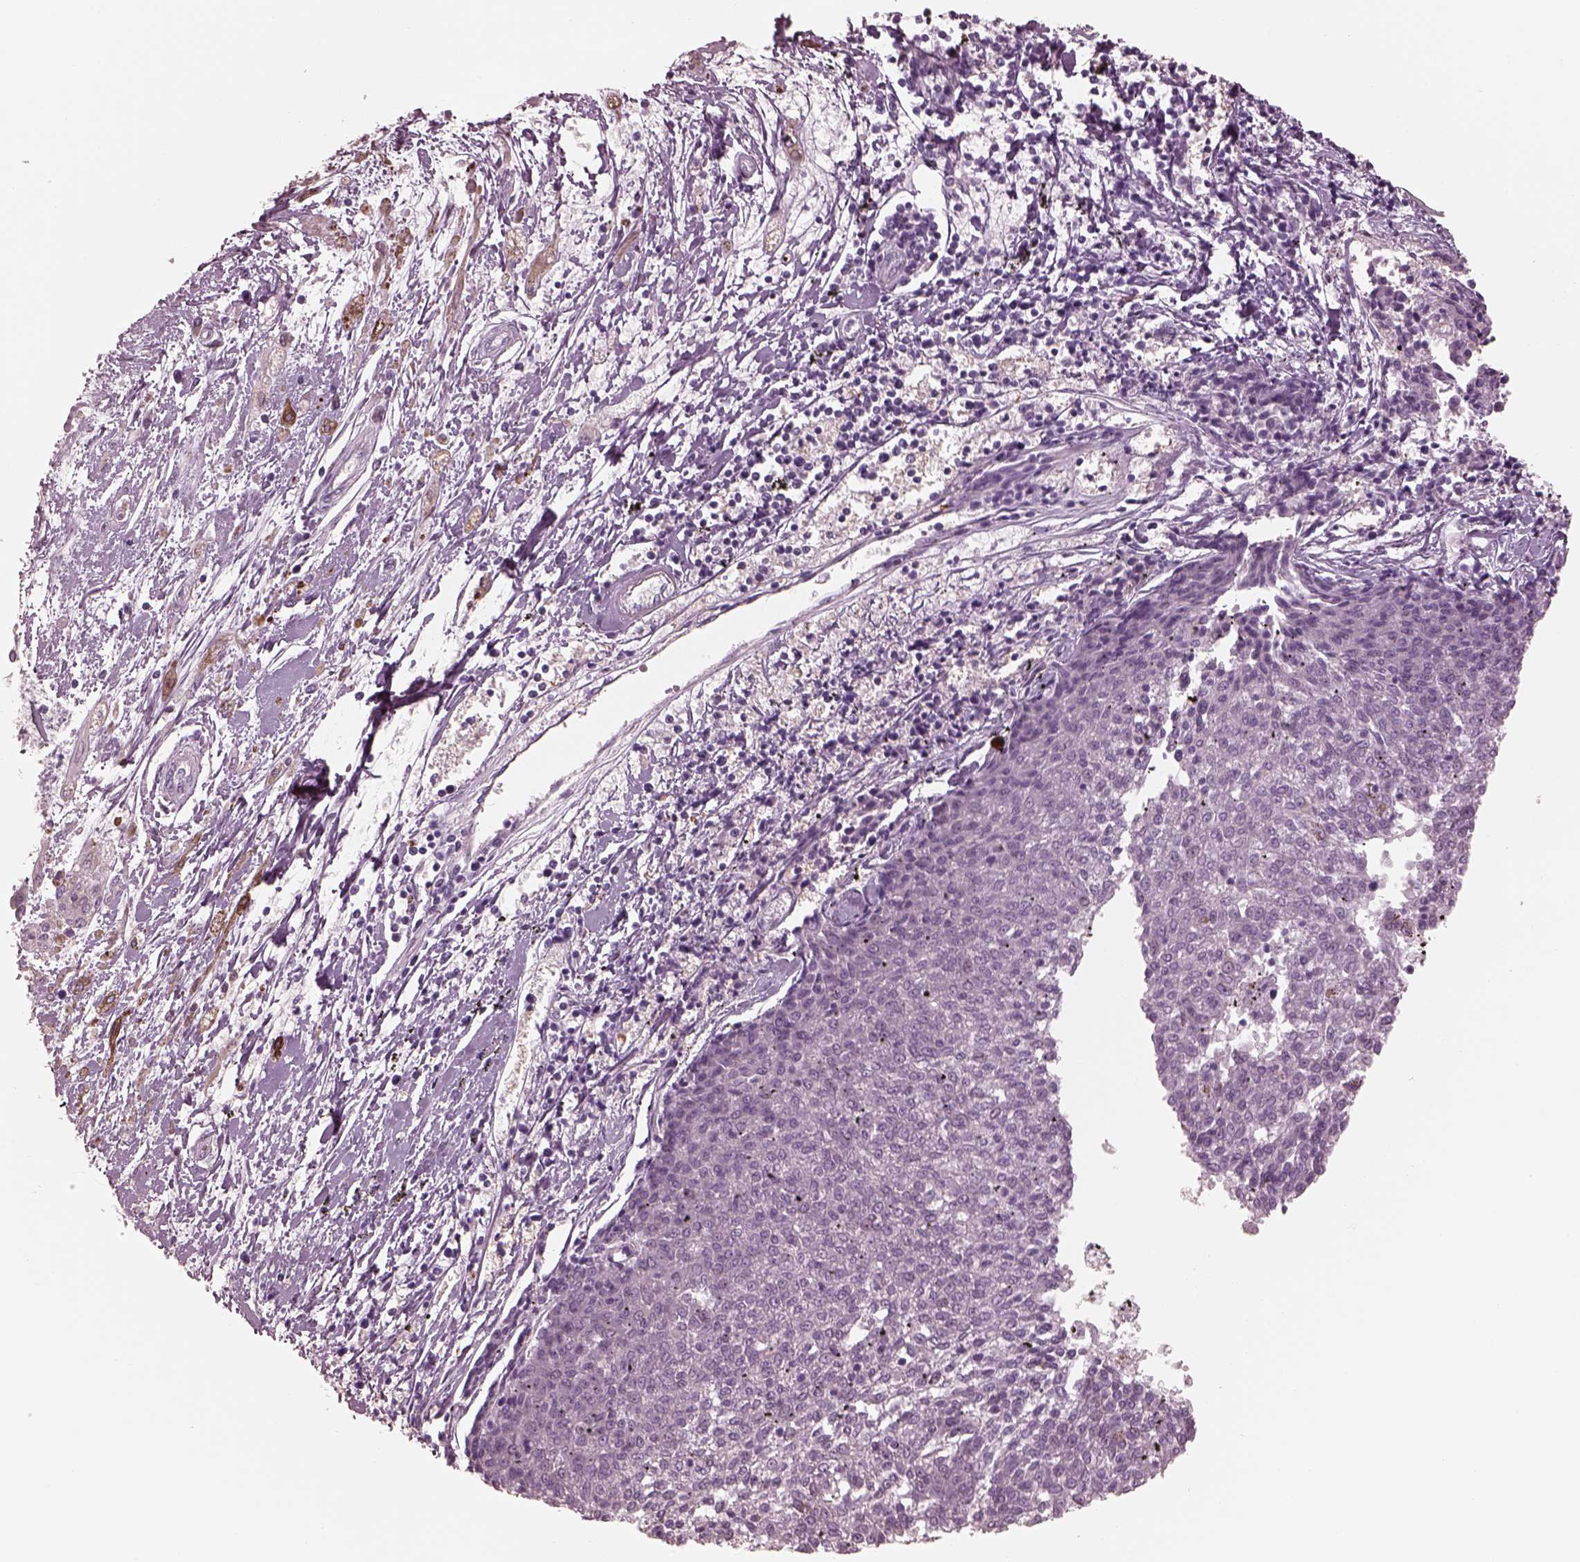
{"staining": {"intensity": "negative", "quantity": "none", "location": "none"}, "tissue": "melanoma", "cell_type": "Tumor cells", "image_type": "cancer", "snomed": [{"axis": "morphology", "description": "Malignant melanoma, NOS"}, {"axis": "topography", "description": "Skin"}], "caption": "Immunohistochemical staining of malignant melanoma shows no significant positivity in tumor cells.", "gene": "C2orf81", "patient": {"sex": "female", "age": 72}}